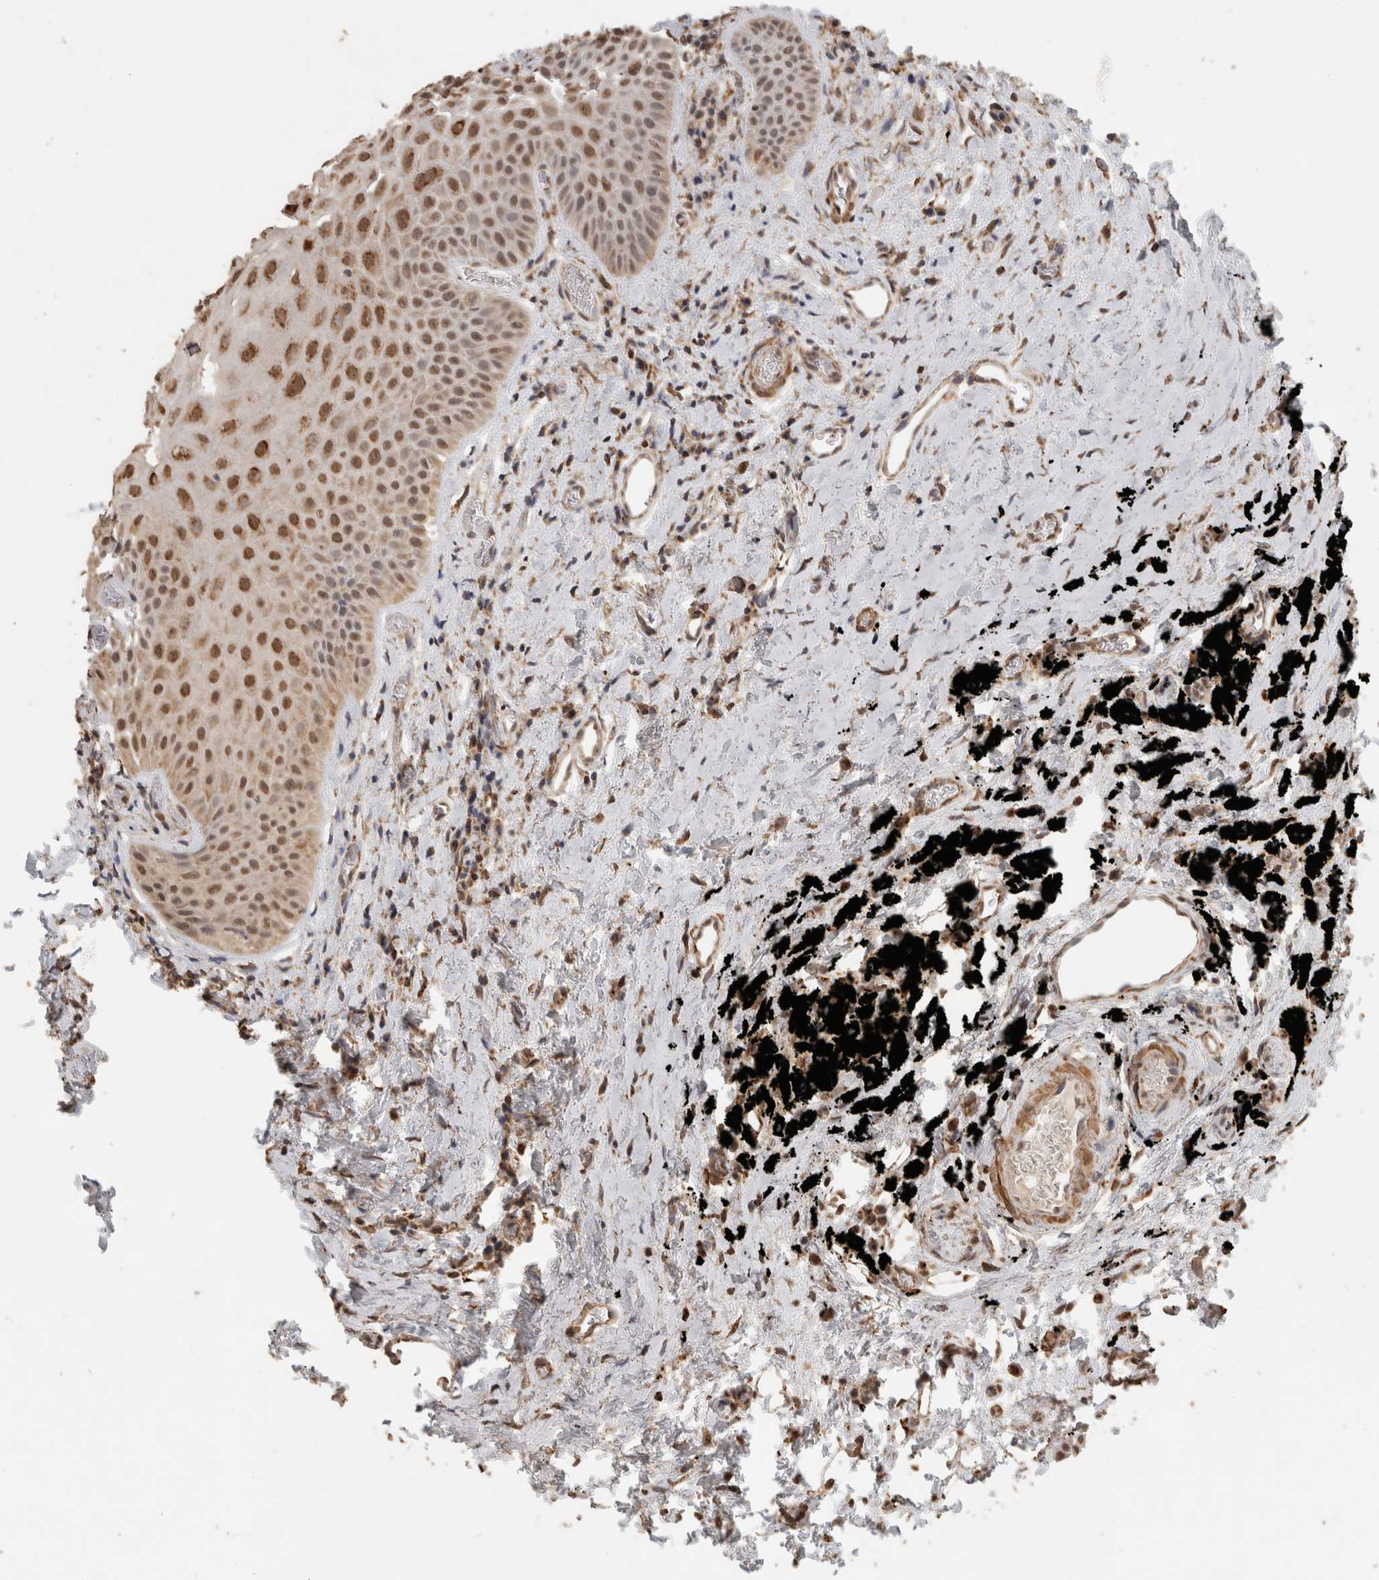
{"staining": {"intensity": "moderate", "quantity": ">75%", "location": "cytoplasmic/membranous,nuclear"}, "tissue": "oral mucosa", "cell_type": "Squamous epithelial cells", "image_type": "normal", "snomed": [{"axis": "morphology", "description": "Normal tissue, NOS"}, {"axis": "topography", "description": "Oral tissue"}], "caption": "Oral mucosa stained with immunohistochemistry exhibits moderate cytoplasmic/membranous,nuclear expression in about >75% of squamous epithelial cells.", "gene": "BNIP3L", "patient": {"sex": "male", "age": 66}}